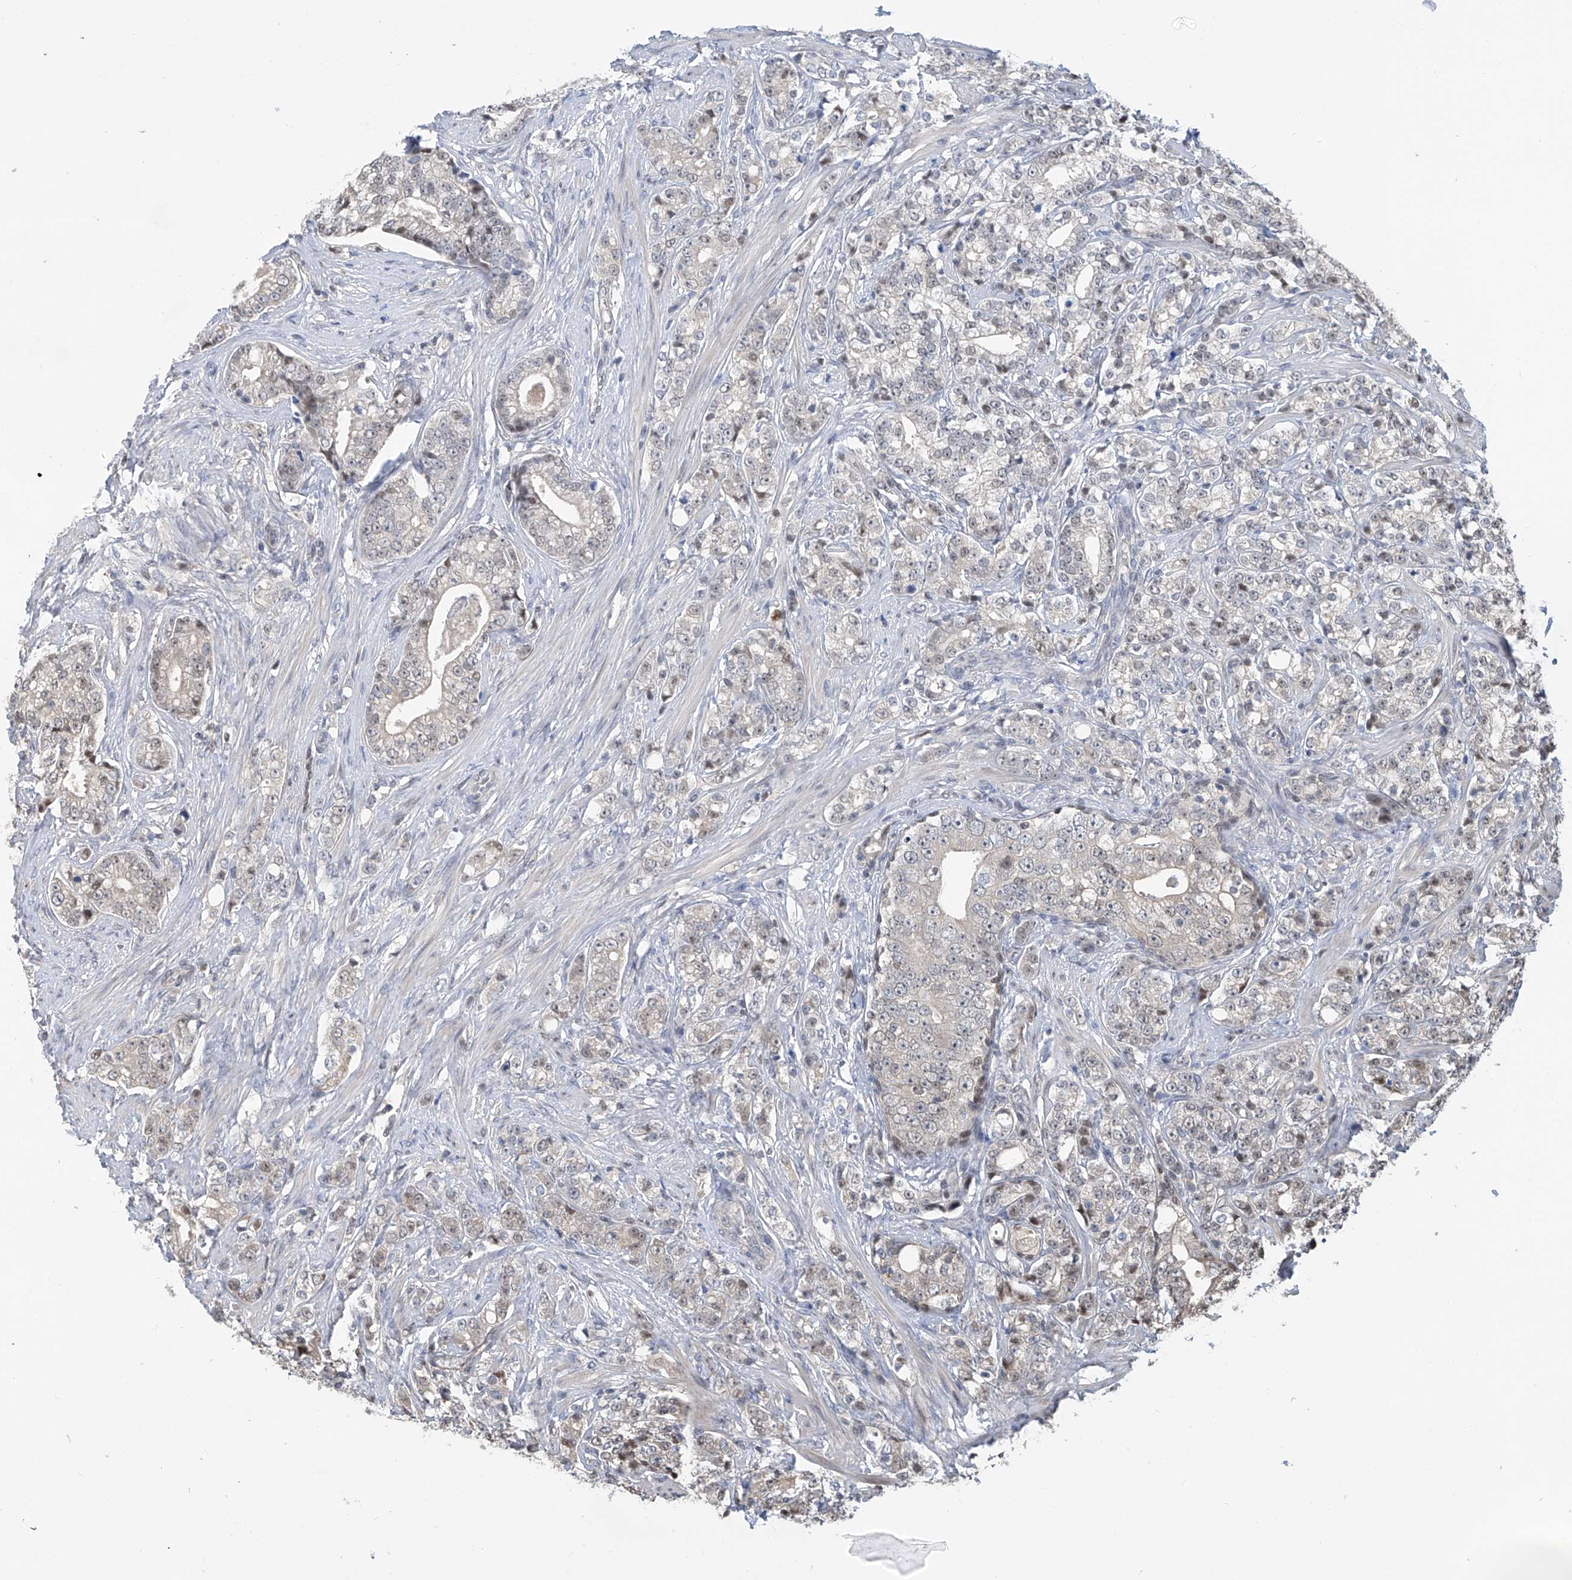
{"staining": {"intensity": "negative", "quantity": "none", "location": "none"}, "tissue": "prostate cancer", "cell_type": "Tumor cells", "image_type": "cancer", "snomed": [{"axis": "morphology", "description": "Adenocarcinoma, High grade"}, {"axis": "topography", "description": "Prostate"}], "caption": "An image of prostate cancer stained for a protein exhibits no brown staining in tumor cells.", "gene": "PMM1", "patient": {"sex": "male", "age": 69}}